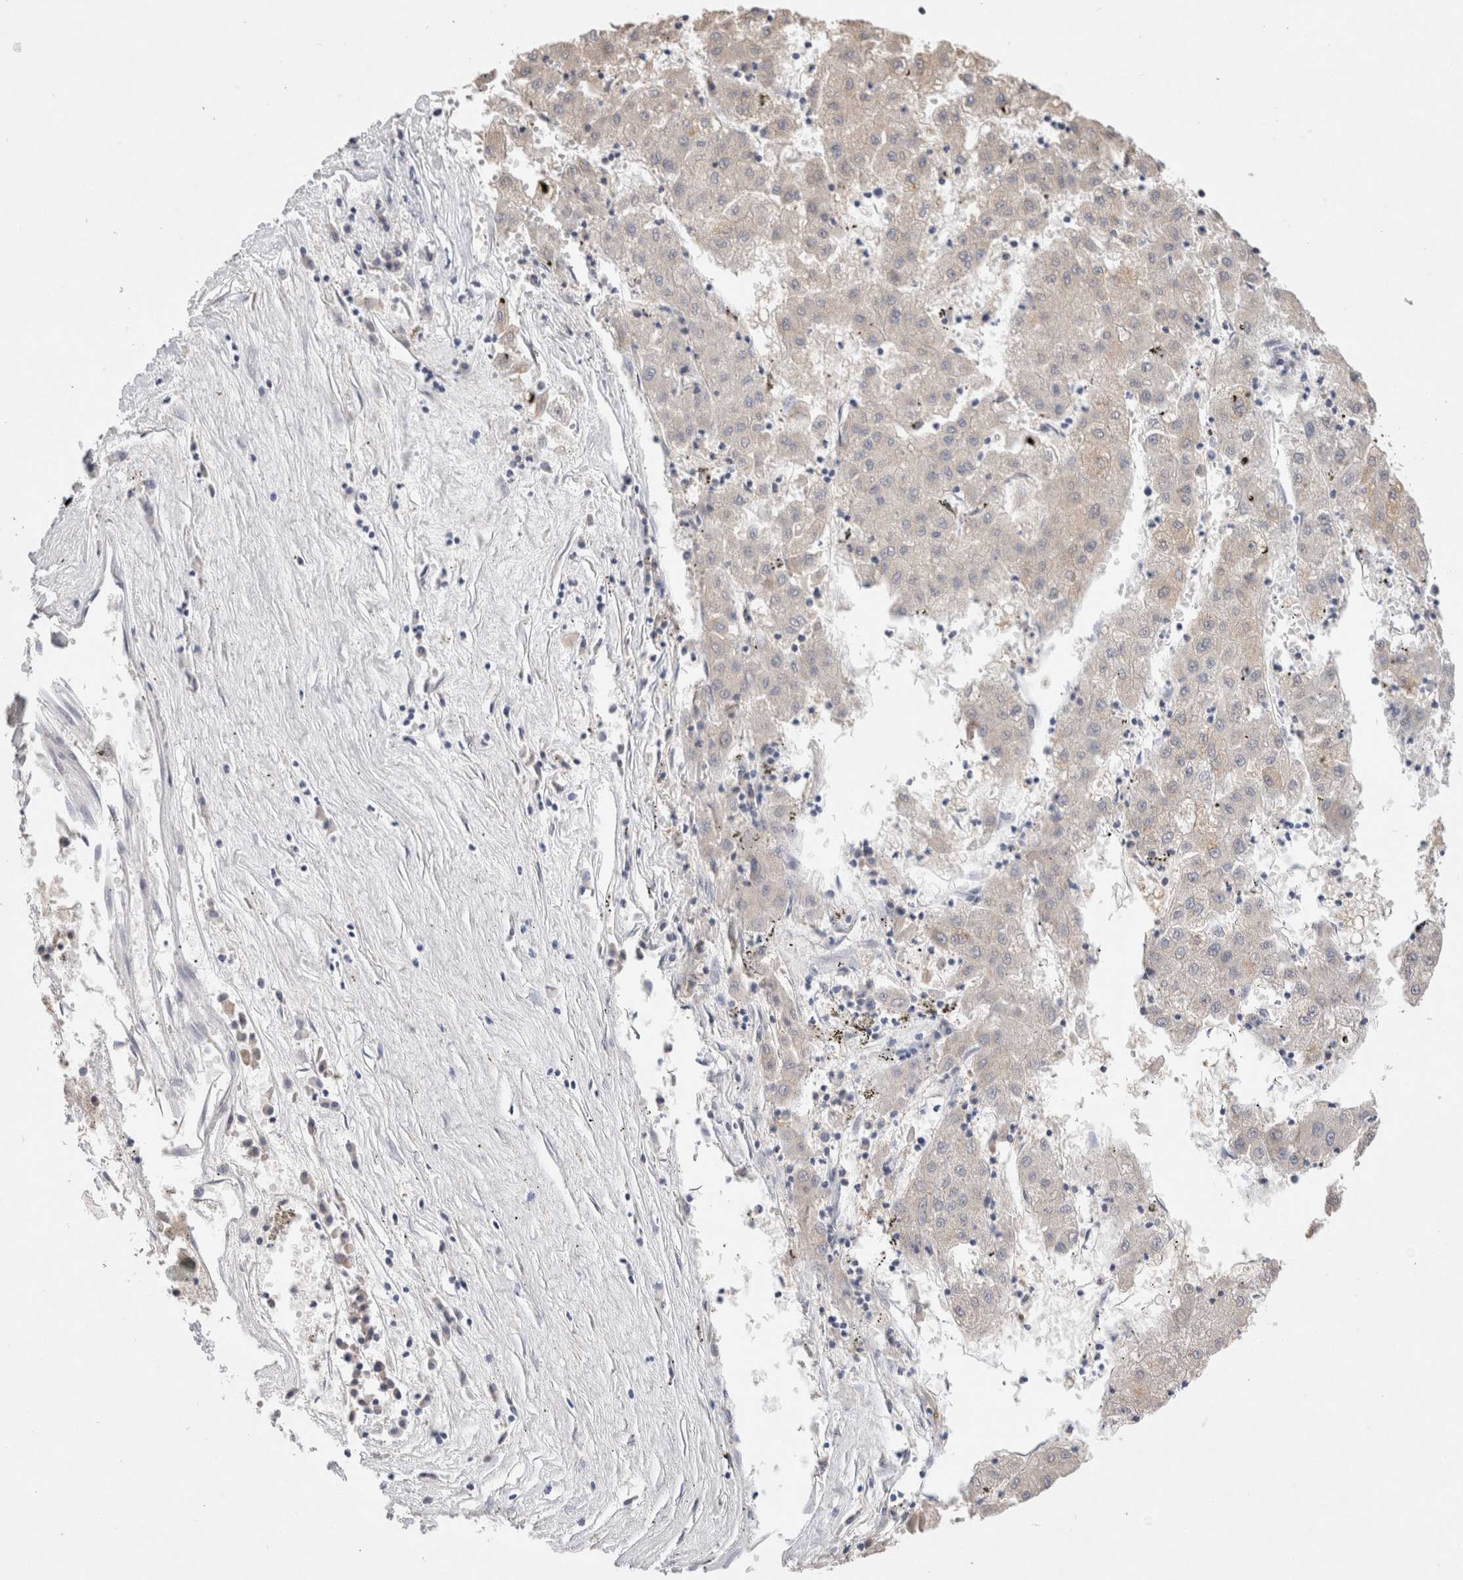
{"staining": {"intensity": "negative", "quantity": "none", "location": "none"}, "tissue": "liver cancer", "cell_type": "Tumor cells", "image_type": "cancer", "snomed": [{"axis": "morphology", "description": "Carcinoma, Hepatocellular, NOS"}, {"axis": "topography", "description": "Liver"}], "caption": "Protein analysis of liver hepatocellular carcinoma demonstrates no significant expression in tumor cells. Brightfield microscopy of immunohistochemistry stained with DAB (brown) and hematoxylin (blue), captured at high magnification.", "gene": "GAS1", "patient": {"sex": "male", "age": 72}}